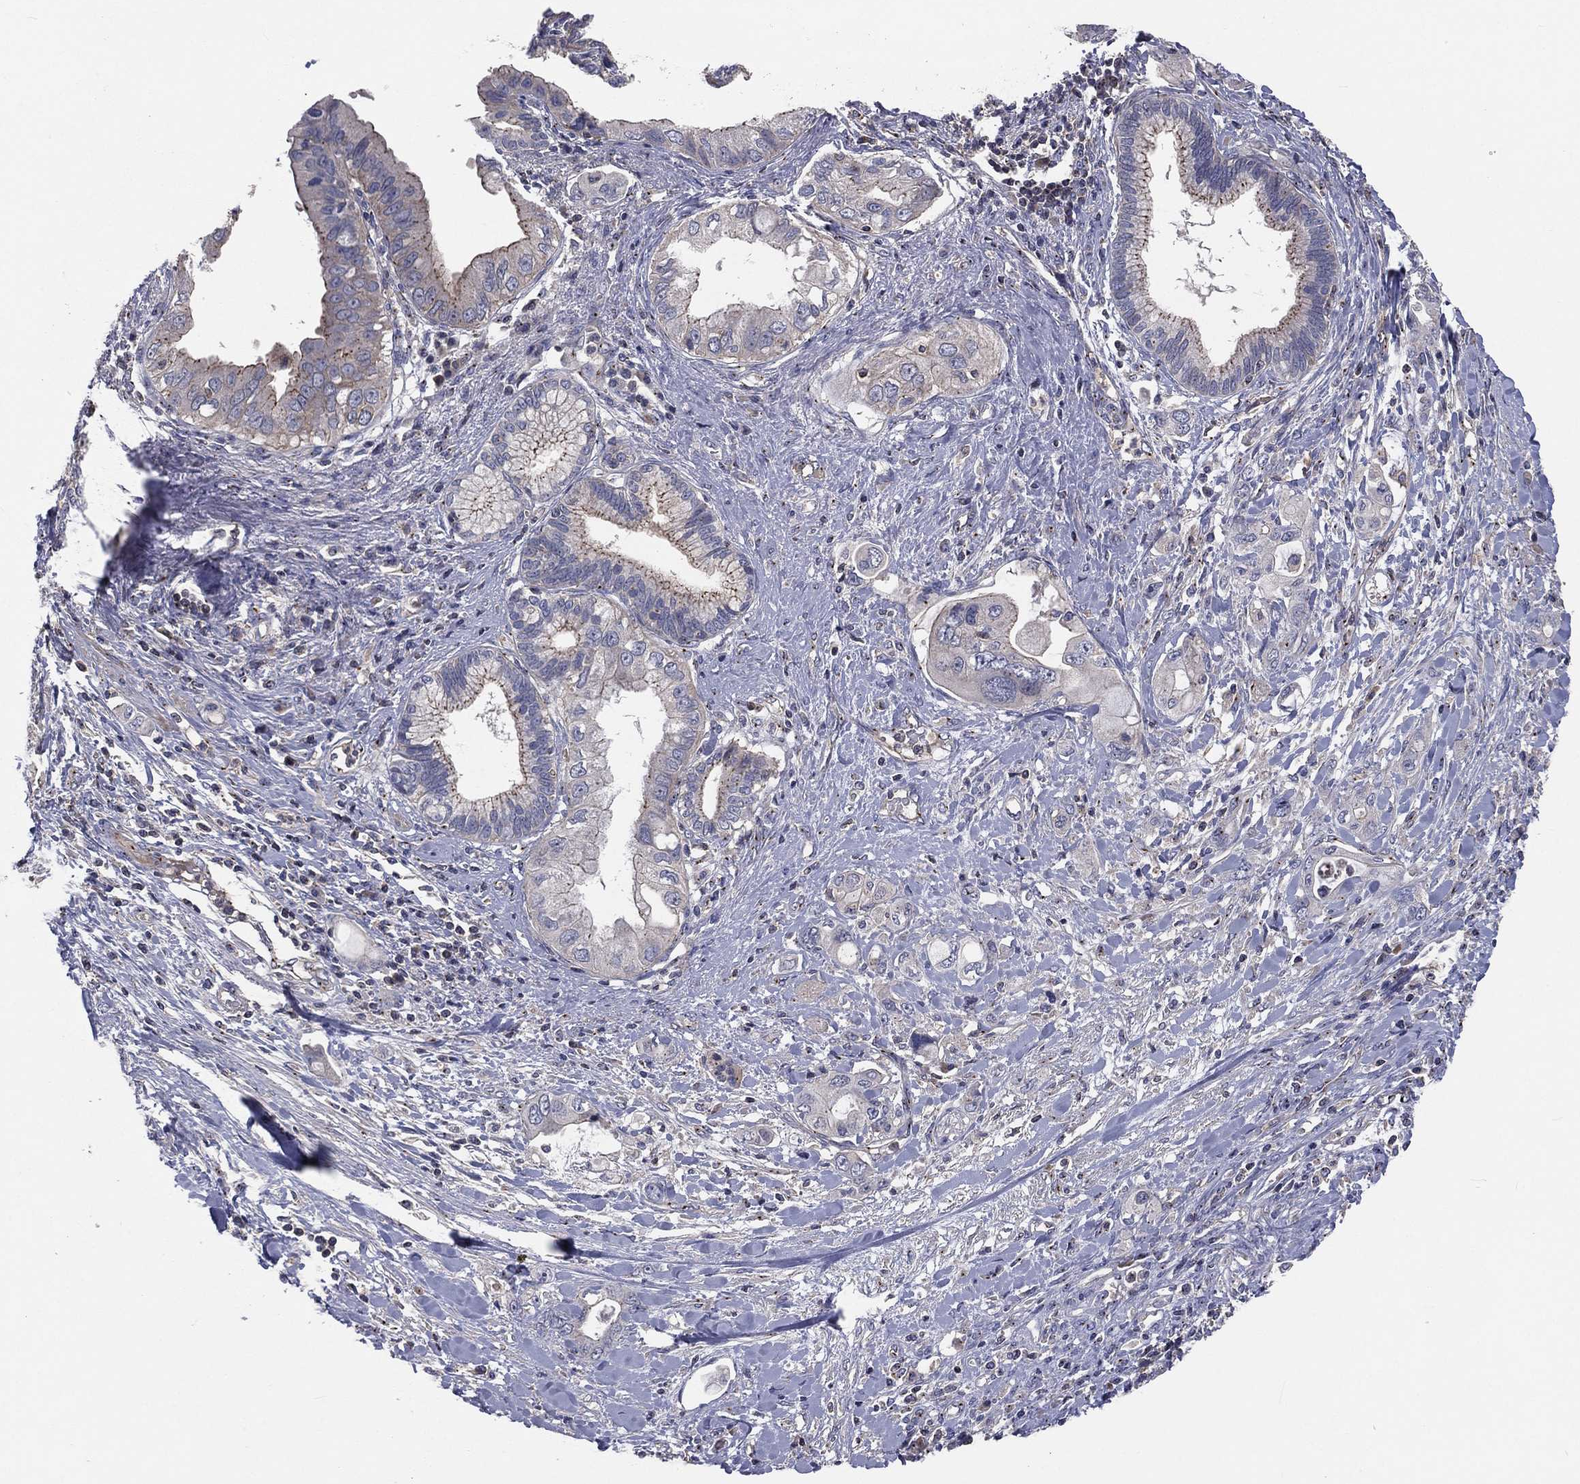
{"staining": {"intensity": "weak", "quantity": "<25%", "location": "cytoplasmic/membranous"}, "tissue": "pancreatic cancer", "cell_type": "Tumor cells", "image_type": "cancer", "snomed": [{"axis": "morphology", "description": "Adenocarcinoma, NOS"}, {"axis": "topography", "description": "Pancreas"}], "caption": "Tumor cells show no significant positivity in pancreatic adenocarcinoma.", "gene": "CROCC", "patient": {"sex": "female", "age": 56}}